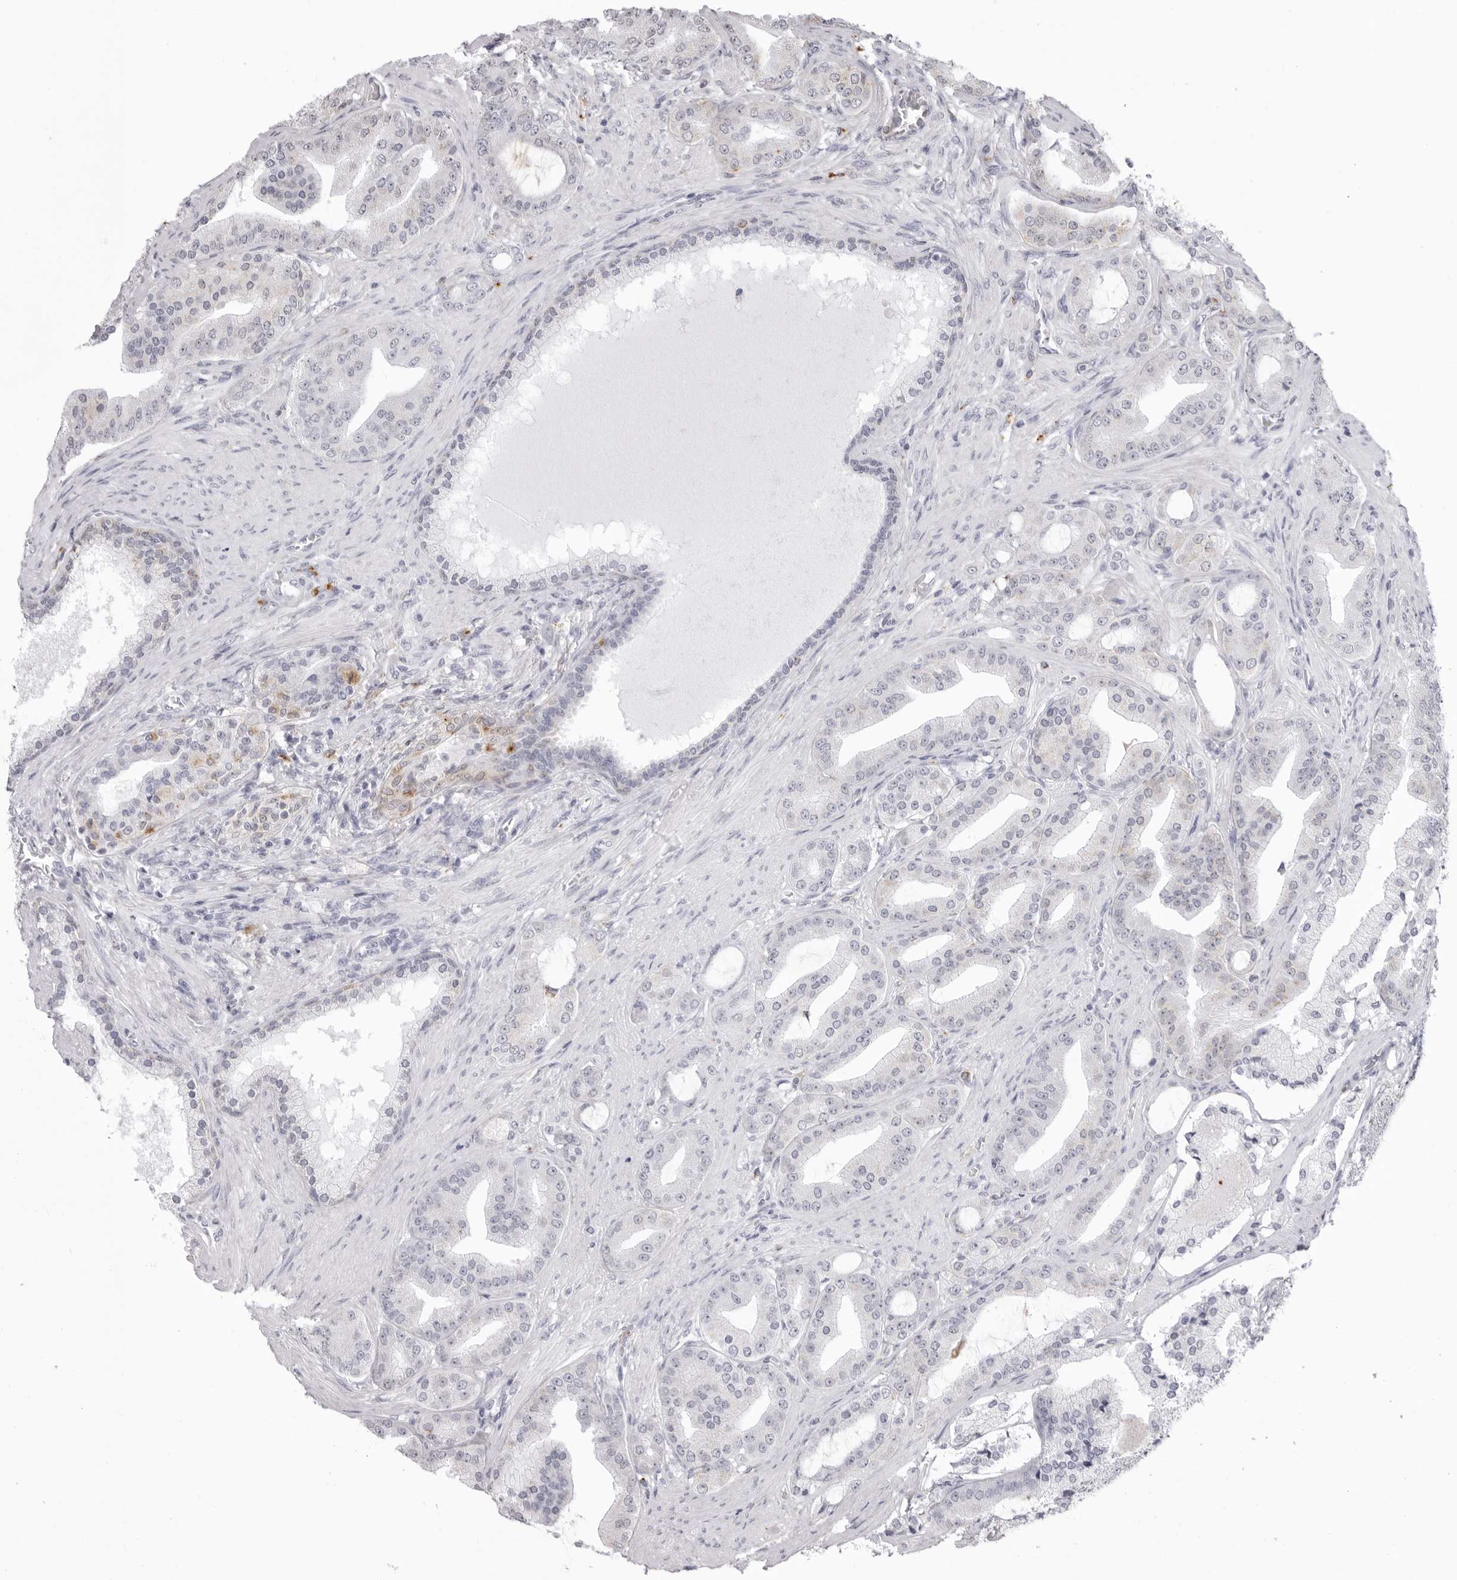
{"staining": {"intensity": "weak", "quantity": "<25%", "location": "cytoplasmic/membranous"}, "tissue": "prostate cancer", "cell_type": "Tumor cells", "image_type": "cancer", "snomed": [{"axis": "morphology", "description": "Adenocarcinoma, High grade"}, {"axis": "topography", "description": "Prostate"}], "caption": "Immunohistochemistry (IHC) photomicrograph of neoplastic tissue: prostate high-grade adenocarcinoma stained with DAB (3,3'-diaminobenzidine) demonstrates no significant protein positivity in tumor cells. Brightfield microscopy of IHC stained with DAB (brown) and hematoxylin (blue), captured at high magnification.", "gene": "IL25", "patient": {"sex": "male", "age": 60}}